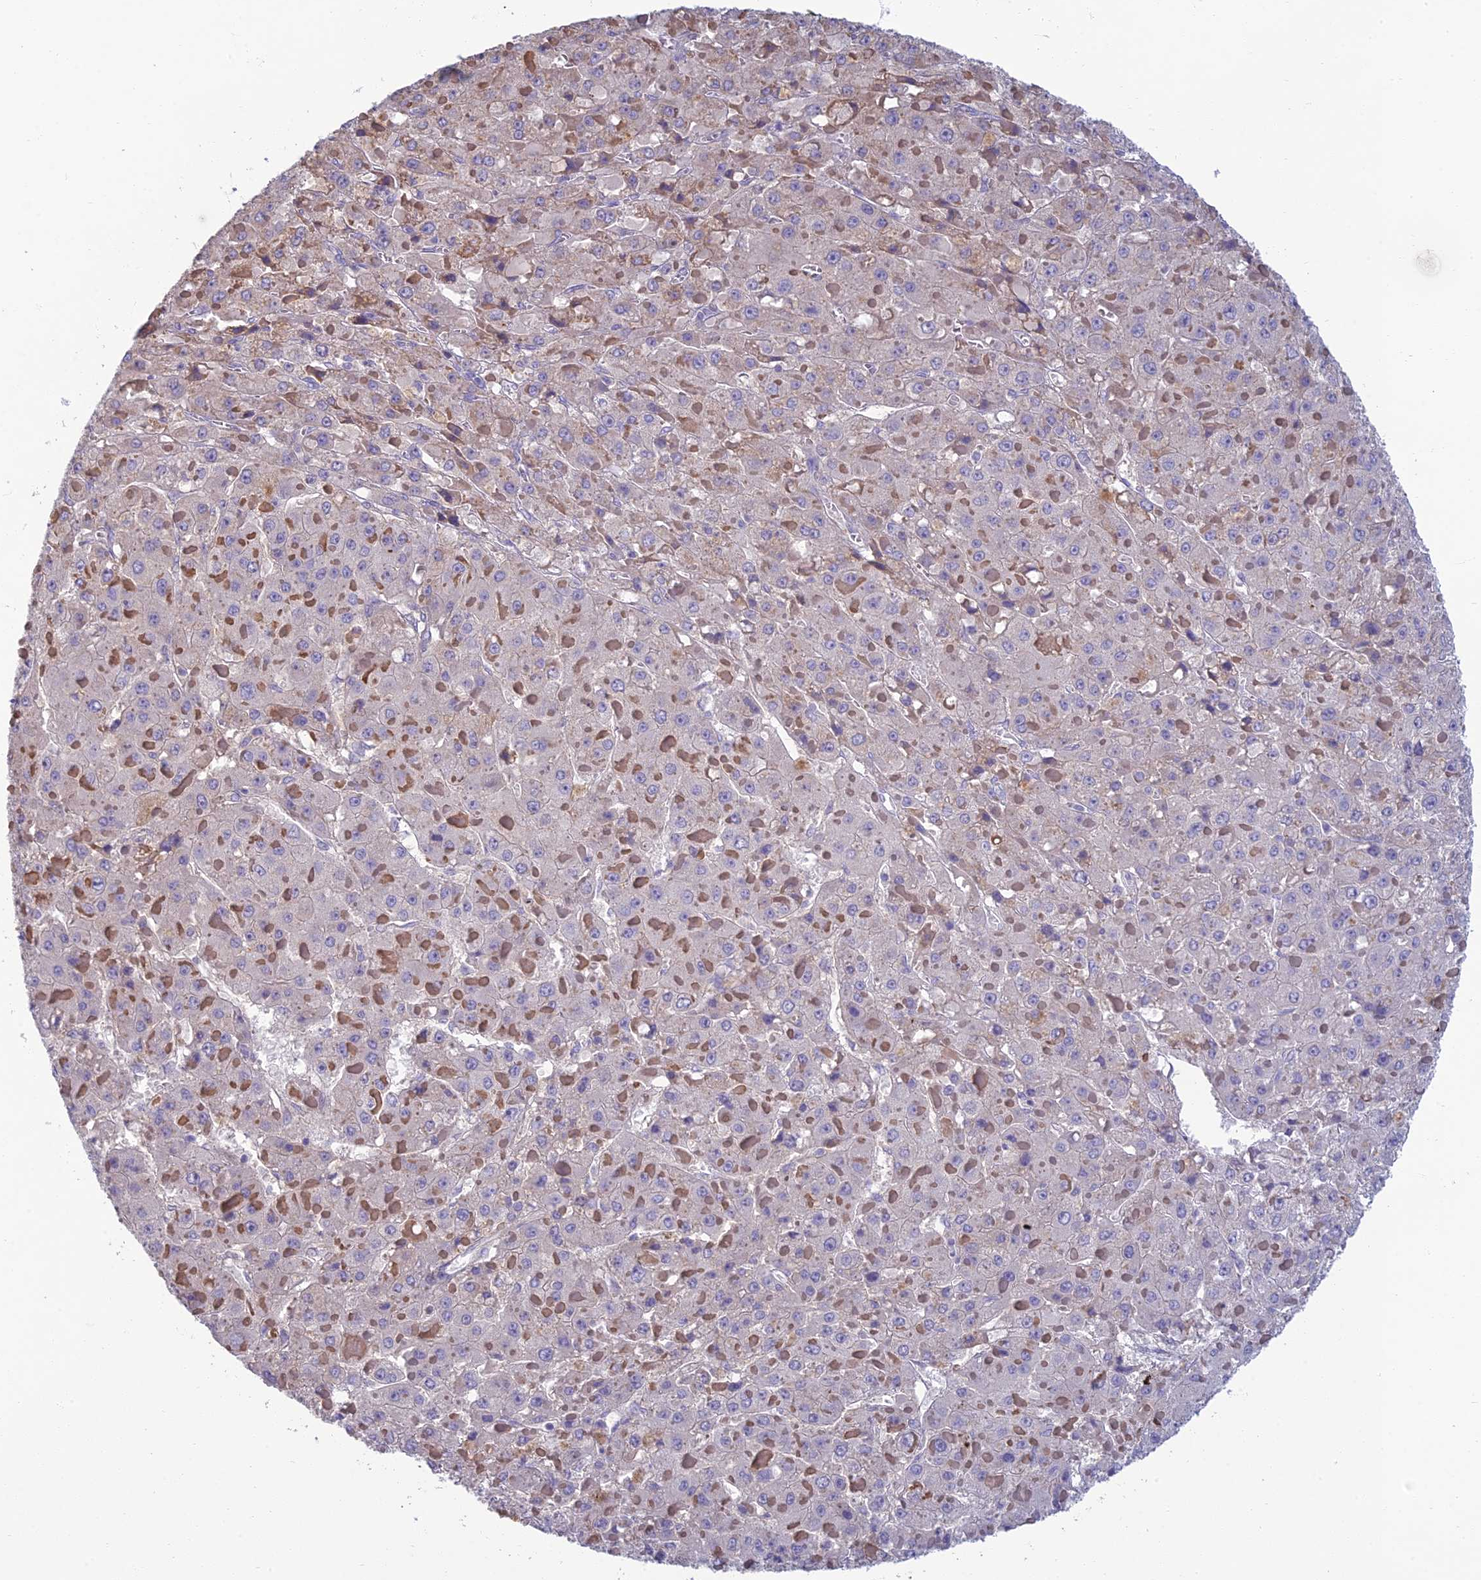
{"staining": {"intensity": "negative", "quantity": "none", "location": "none"}, "tissue": "liver cancer", "cell_type": "Tumor cells", "image_type": "cancer", "snomed": [{"axis": "morphology", "description": "Carcinoma, Hepatocellular, NOS"}, {"axis": "topography", "description": "Liver"}], "caption": "IHC of human liver cancer (hepatocellular carcinoma) displays no staining in tumor cells. Brightfield microscopy of immunohistochemistry stained with DAB (3,3'-diaminobenzidine) (brown) and hematoxylin (blue), captured at high magnification.", "gene": "NEURL1", "patient": {"sex": "female", "age": 73}}